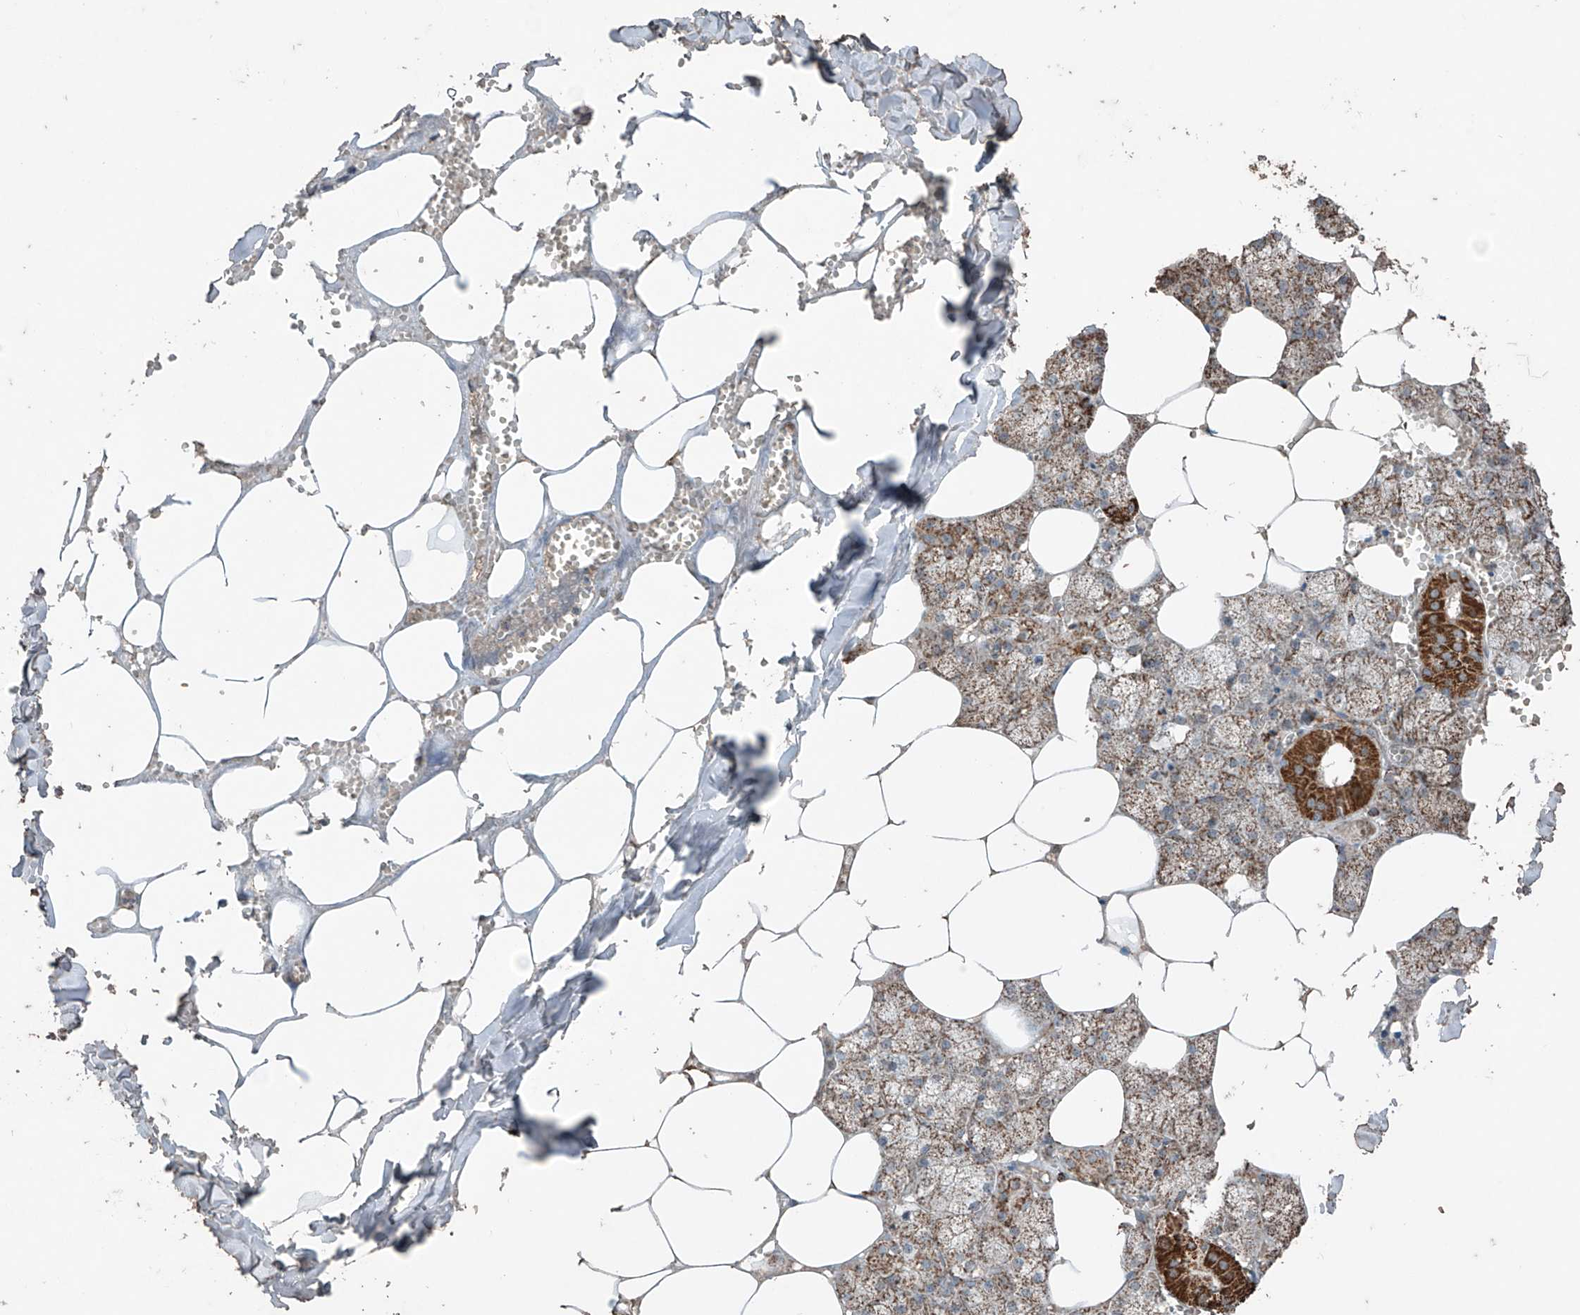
{"staining": {"intensity": "strong", "quantity": "25%-75%", "location": "cytoplasmic/membranous"}, "tissue": "salivary gland", "cell_type": "Glandular cells", "image_type": "normal", "snomed": [{"axis": "morphology", "description": "Normal tissue, NOS"}, {"axis": "topography", "description": "Salivary gland"}], "caption": "A brown stain labels strong cytoplasmic/membranous staining of a protein in glandular cells of benign salivary gland.", "gene": "SAMD3", "patient": {"sex": "male", "age": 62}}